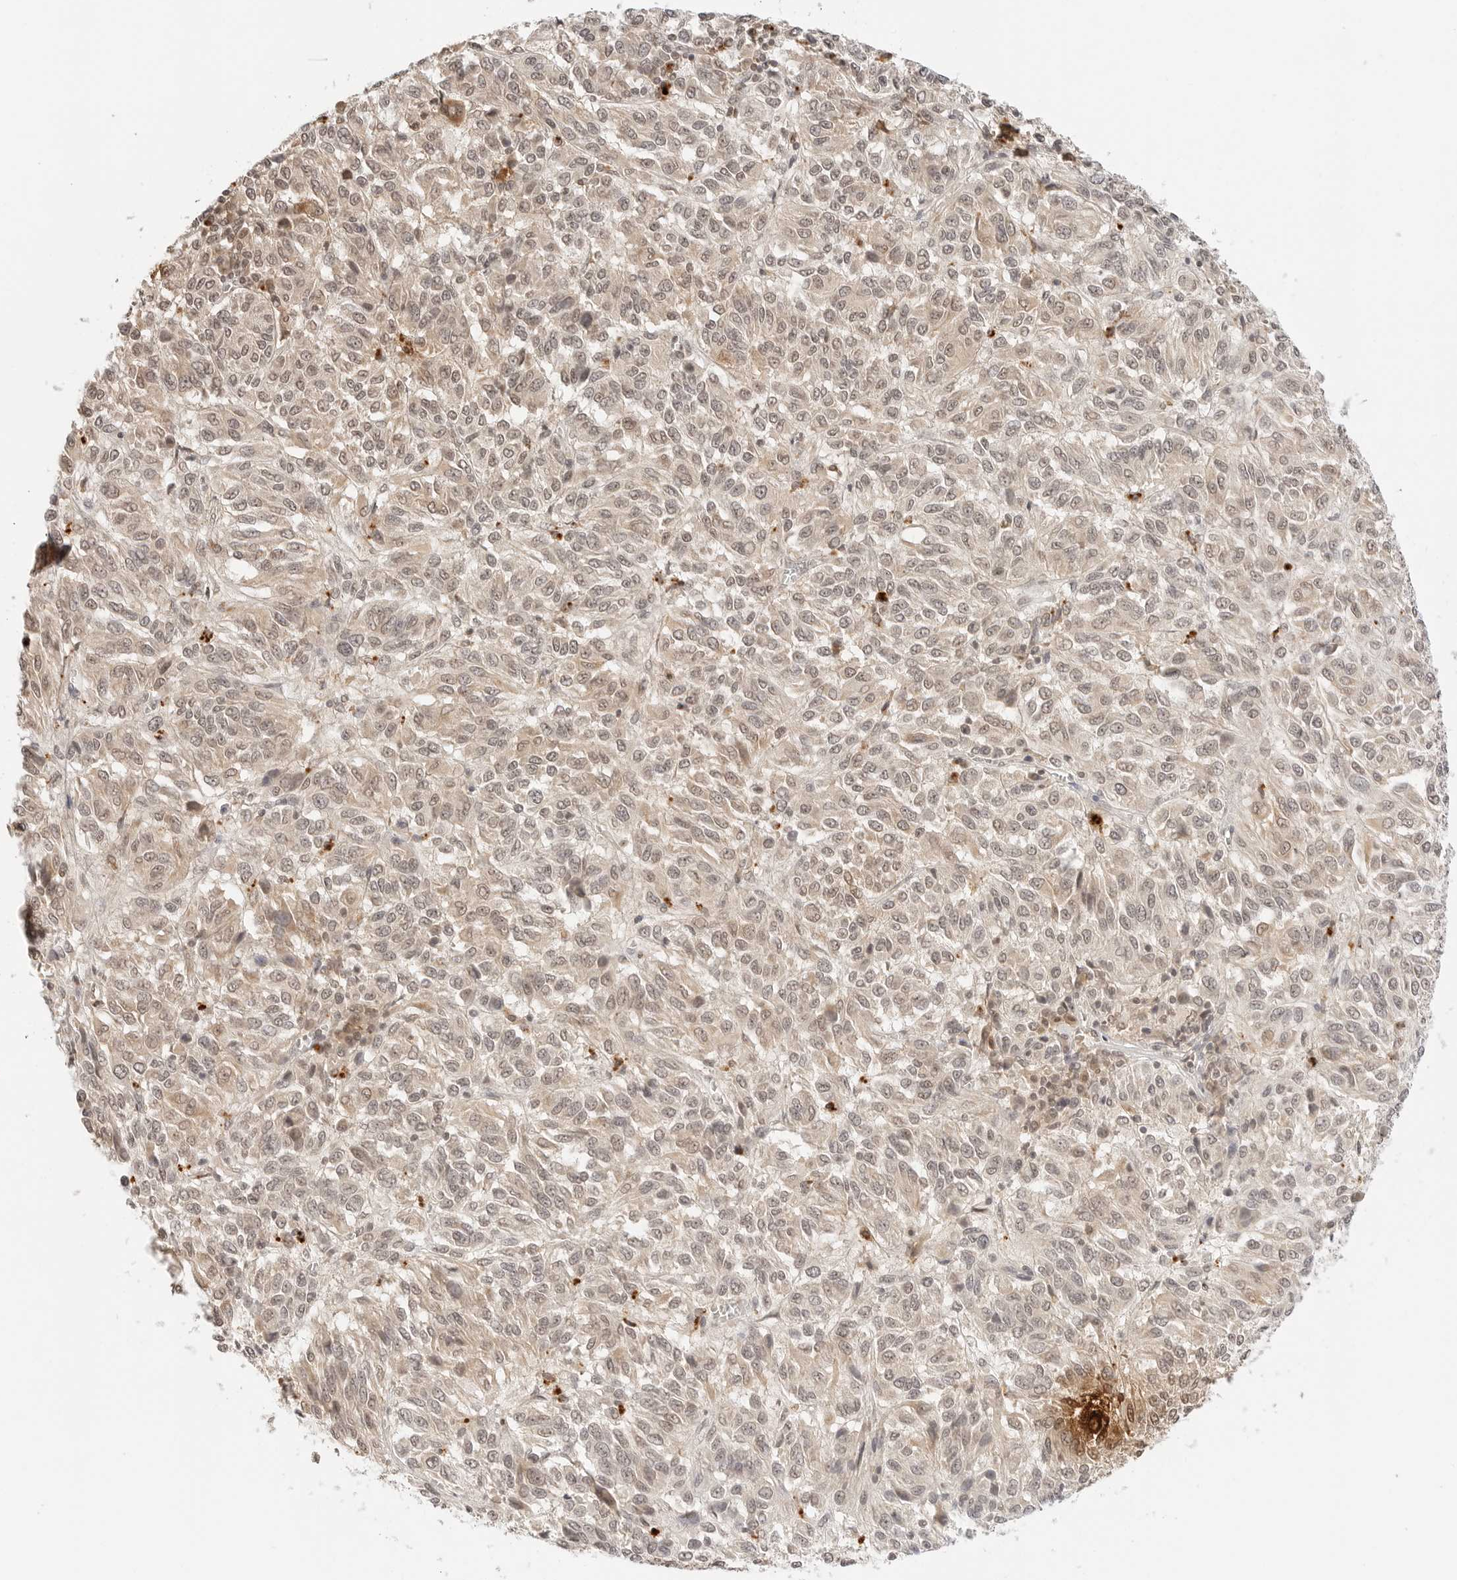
{"staining": {"intensity": "weak", "quantity": ">75%", "location": "cytoplasmic/membranous,nuclear"}, "tissue": "melanoma", "cell_type": "Tumor cells", "image_type": "cancer", "snomed": [{"axis": "morphology", "description": "Malignant melanoma, Metastatic site"}, {"axis": "topography", "description": "Lung"}], "caption": "Immunohistochemical staining of melanoma displays low levels of weak cytoplasmic/membranous and nuclear protein positivity in approximately >75% of tumor cells.", "gene": "GPR34", "patient": {"sex": "male", "age": 64}}